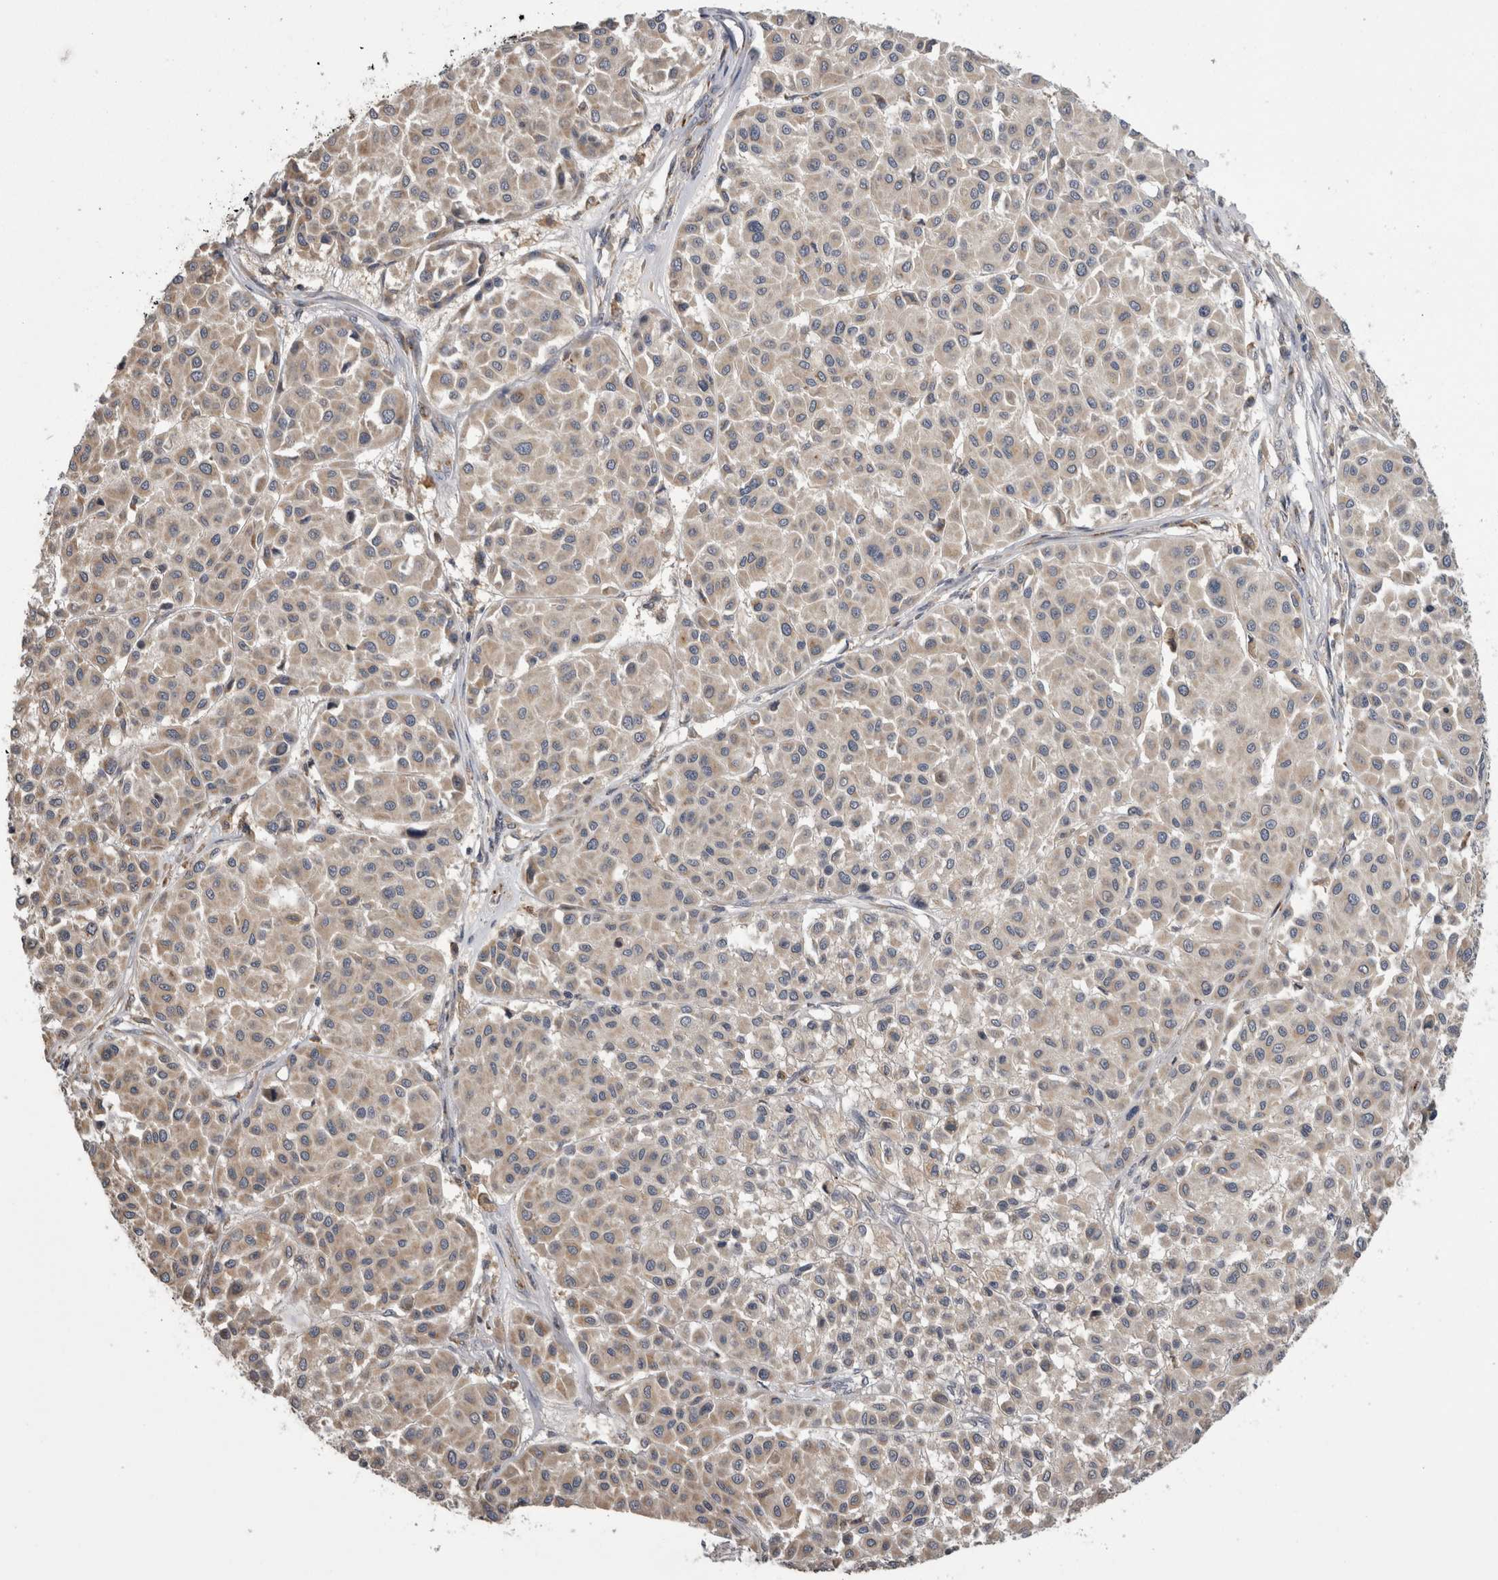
{"staining": {"intensity": "weak", "quantity": ">75%", "location": "cytoplasmic/membranous"}, "tissue": "melanoma", "cell_type": "Tumor cells", "image_type": "cancer", "snomed": [{"axis": "morphology", "description": "Malignant melanoma, Metastatic site"}, {"axis": "topography", "description": "Soft tissue"}], "caption": "Immunohistochemistry (IHC) micrograph of neoplastic tissue: melanoma stained using immunohistochemistry (IHC) reveals low levels of weak protein expression localized specifically in the cytoplasmic/membranous of tumor cells, appearing as a cytoplasmic/membranous brown color.", "gene": "ANXA13", "patient": {"sex": "male", "age": 41}}